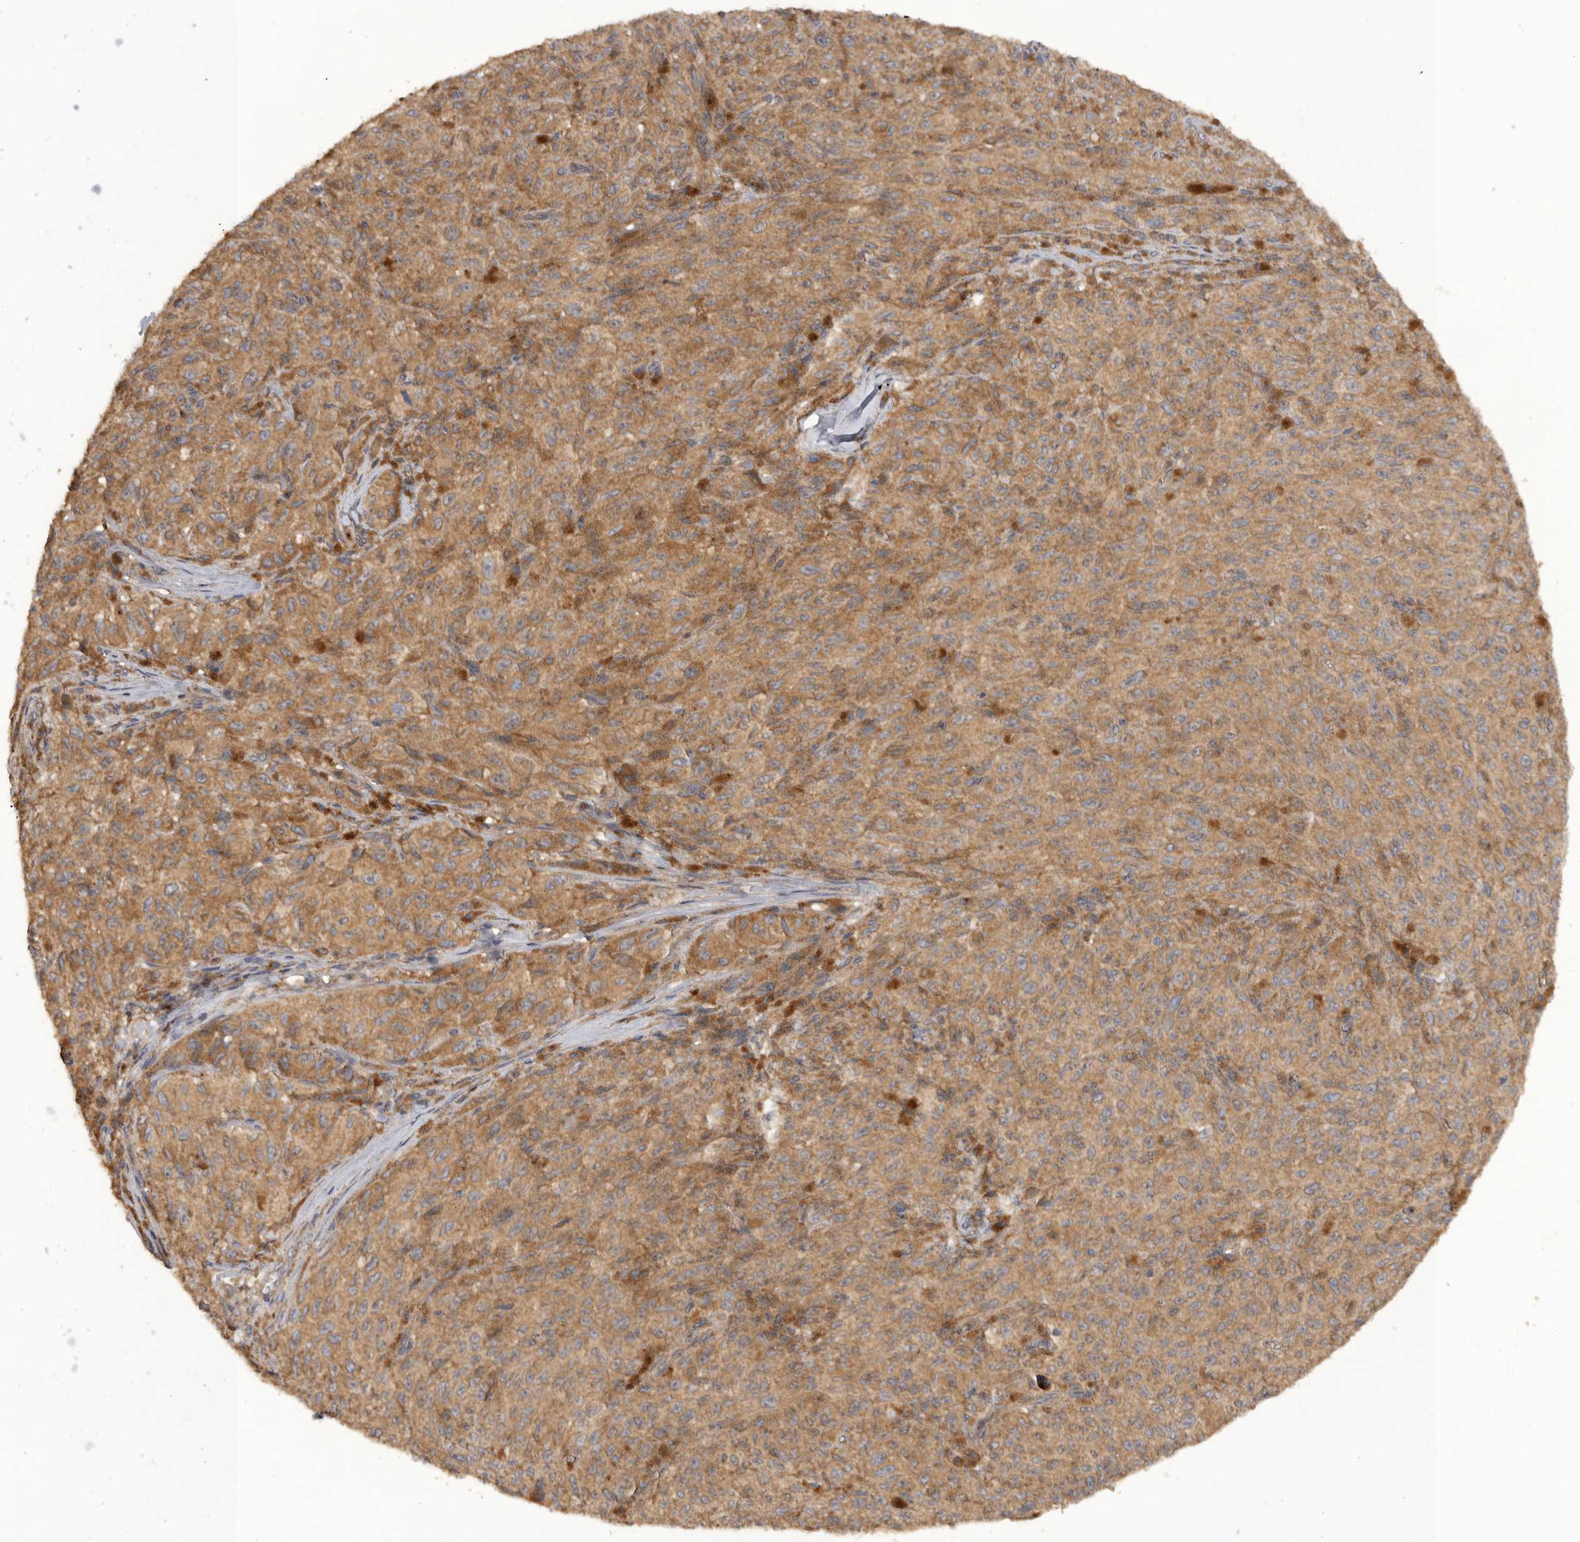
{"staining": {"intensity": "moderate", "quantity": ">75%", "location": "cytoplasmic/membranous"}, "tissue": "melanoma", "cell_type": "Tumor cells", "image_type": "cancer", "snomed": [{"axis": "morphology", "description": "Malignant melanoma, NOS"}, {"axis": "topography", "description": "Skin"}], "caption": "Malignant melanoma was stained to show a protein in brown. There is medium levels of moderate cytoplasmic/membranous expression in approximately >75% of tumor cells.", "gene": "PODXL2", "patient": {"sex": "female", "age": 82}}